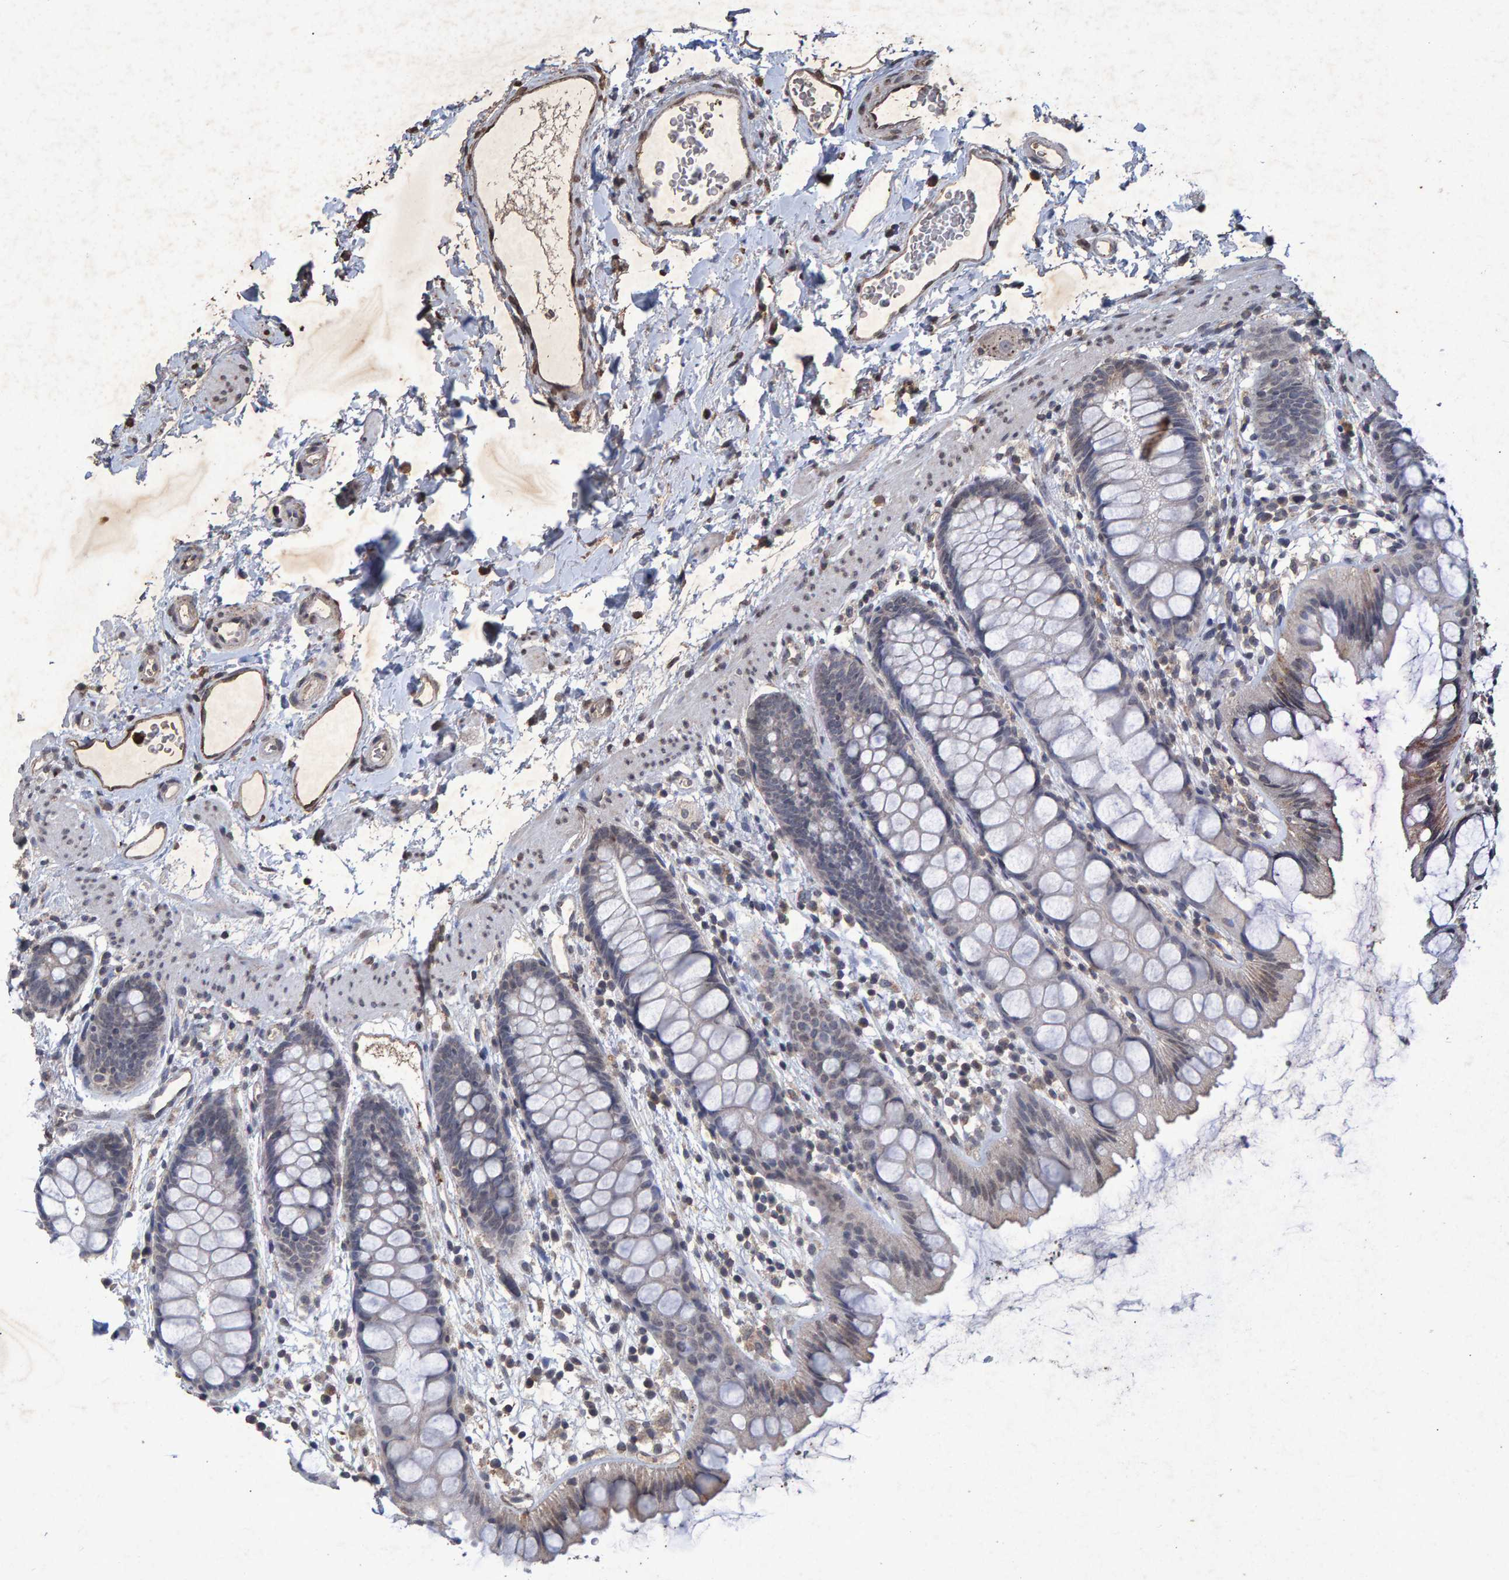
{"staining": {"intensity": "negative", "quantity": "none", "location": "none"}, "tissue": "rectum", "cell_type": "Glandular cells", "image_type": "normal", "snomed": [{"axis": "morphology", "description": "Normal tissue, NOS"}, {"axis": "topography", "description": "Rectum"}], "caption": "IHC photomicrograph of normal rectum: rectum stained with DAB (3,3'-diaminobenzidine) displays no significant protein positivity in glandular cells.", "gene": "GALC", "patient": {"sex": "female", "age": 65}}